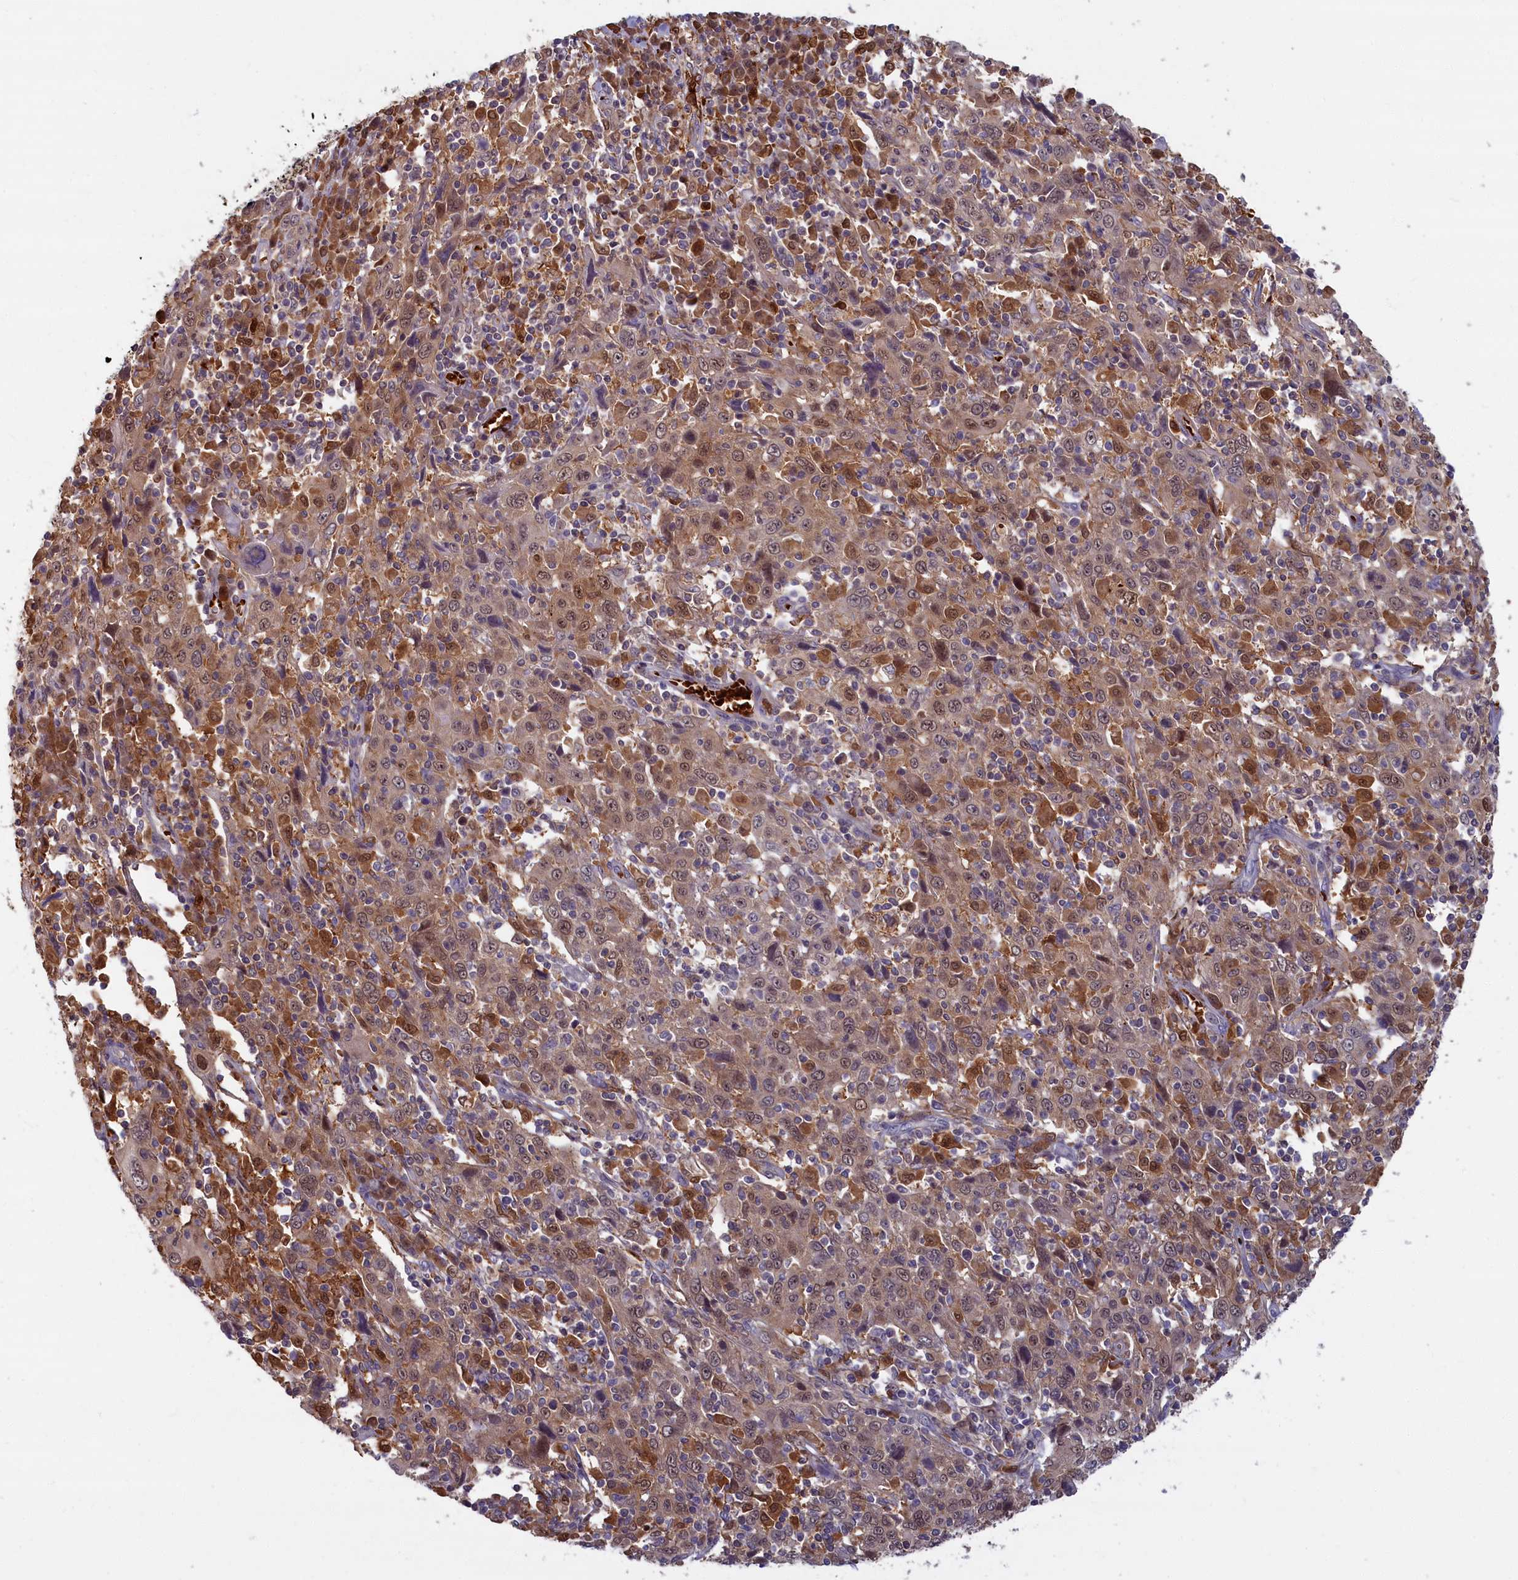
{"staining": {"intensity": "weak", "quantity": ">75%", "location": "cytoplasmic/membranous,nuclear"}, "tissue": "cervical cancer", "cell_type": "Tumor cells", "image_type": "cancer", "snomed": [{"axis": "morphology", "description": "Squamous cell carcinoma, NOS"}, {"axis": "topography", "description": "Cervix"}], "caption": "This micrograph shows squamous cell carcinoma (cervical) stained with IHC to label a protein in brown. The cytoplasmic/membranous and nuclear of tumor cells show weak positivity for the protein. Nuclei are counter-stained blue.", "gene": "BLVRB", "patient": {"sex": "female", "age": 46}}